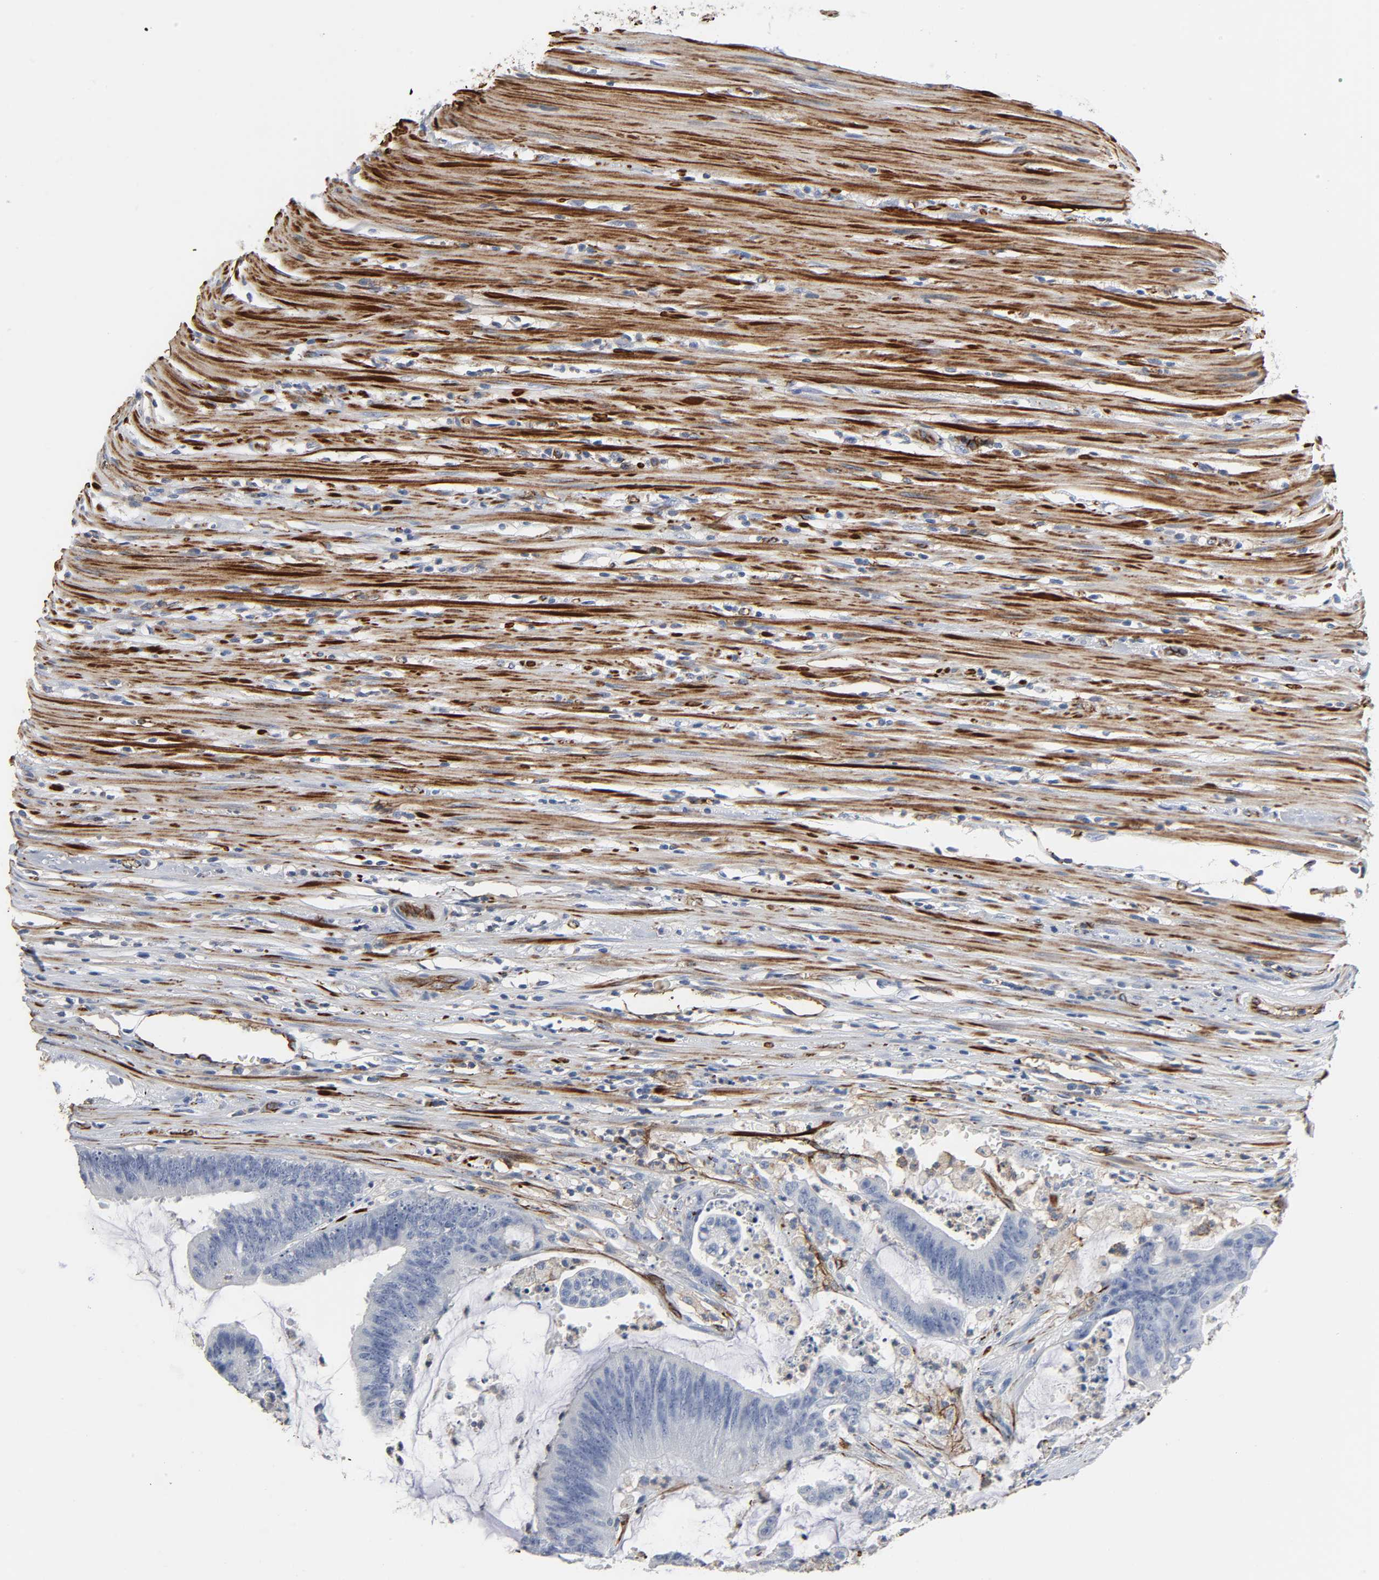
{"staining": {"intensity": "negative", "quantity": "none", "location": "none"}, "tissue": "colorectal cancer", "cell_type": "Tumor cells", "image_type": "cancer", "snomed": [{"axis": "morphology", "description": "Adenocarcinoma, NOS"}, {"axis": "topography", "description": "Rectum"}], "caption": "This is a image of immunohistochemistry staining of colorectal cancer (adenocarcinoma), which shows no staining in tumor cells. (Immunohistochemistry, brightfield microscopy, high magnification).", "gene": "PECAM1", "patient": {"sex": "female", "age": 66}}